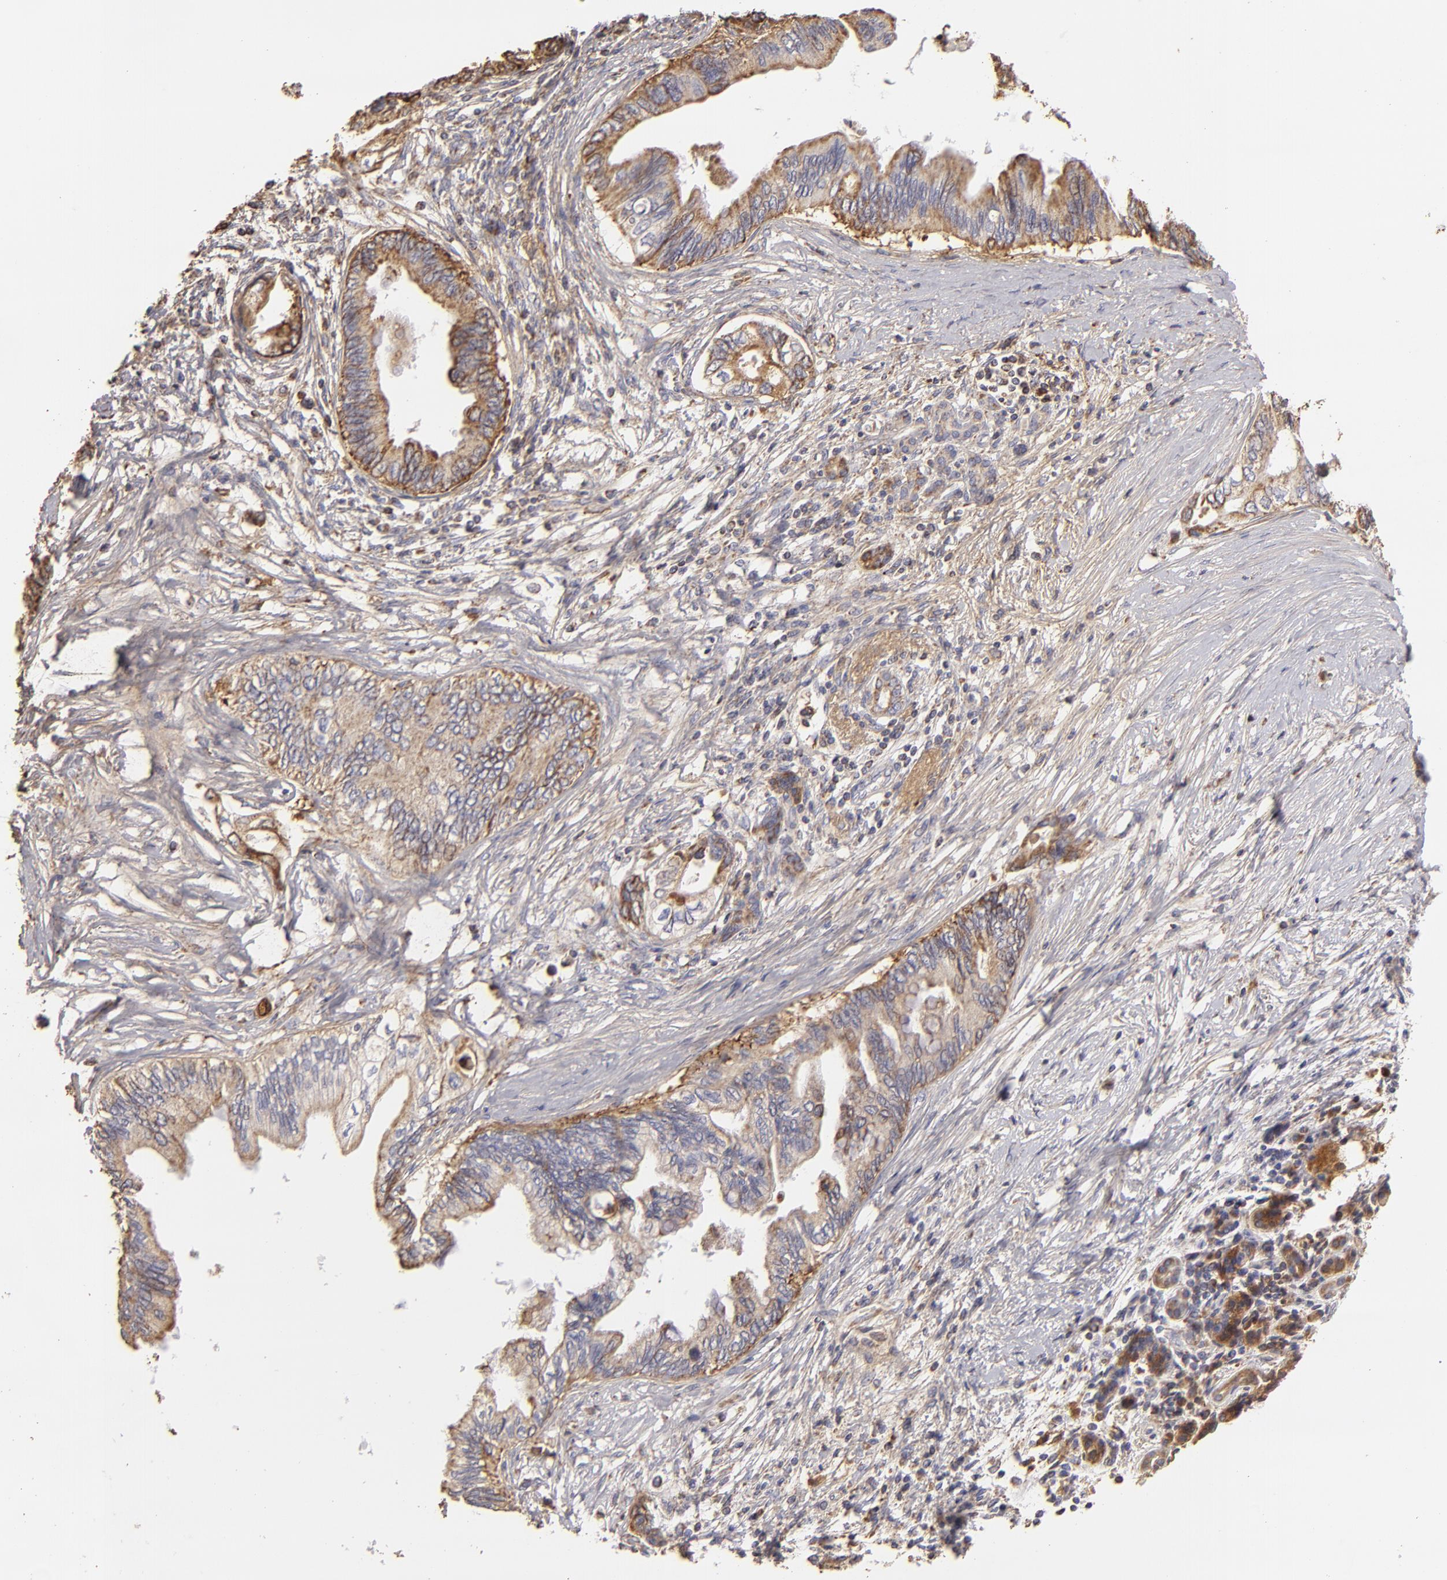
{"staining": {"intensity": "moderate", "quantity": ">75%", "location": "cytoplasmic/membranous"}, "tissue": "pancreatic cancer", "cell_type": "Tumor cells", "image_type": "cancer", "snomed": [{"axis": "morphology", "description": "Adenocarcinoma, NOS"}, {"axis": "topography", "description": "Pancreas"}], "caption": "IHC image of neoplastic tissue: pancreatic cancer stained using IHC exhibits medium levels of moderate protein expression localized specifically in the cytoplasmic/membranous of tumor cells, appearing as a cytoplasmic/membranous brown color.", "gene": "CFB", "patient": {"sex": "female", "age": 66}}